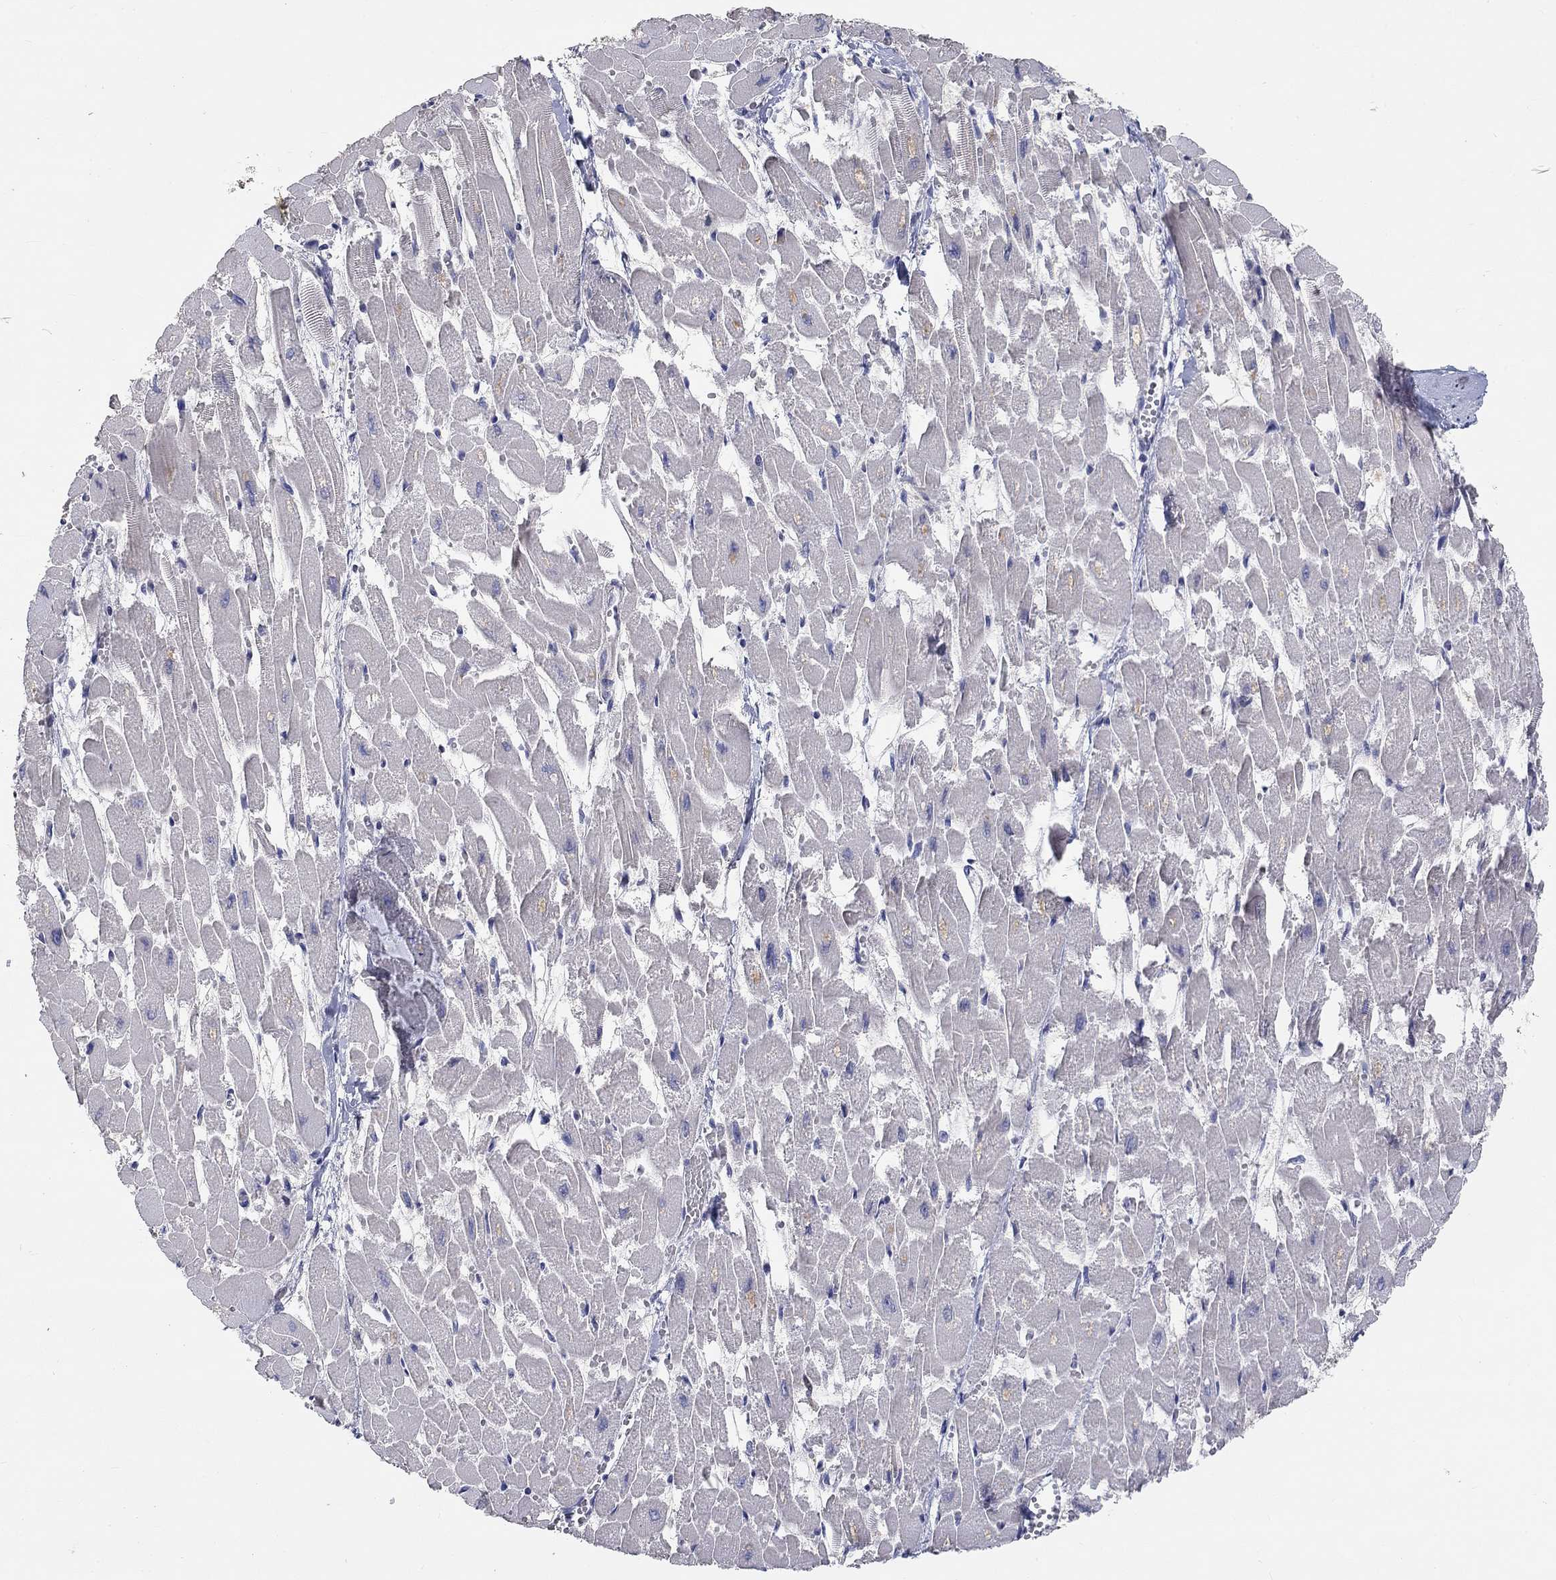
{"staining": {"intensity": "negative", "quantity": "none", "location": "none"}, "tissue": "heart muscle", "cell_type": "Cardiomyocytes", "image_type": "normal", "snomed": [{"axis": "morphology", "description": "Normal tissue, NOS"}, {"axis": "topography", "description": "Heart"}], "caption": "High power microscopy photomicrograph of an IHC micrograph of unremarkable heart muscle, revealing no significant expression in cardiomyocytes.", "gene": "PRC1", "patient": {"sex": "female", "age": 52}}